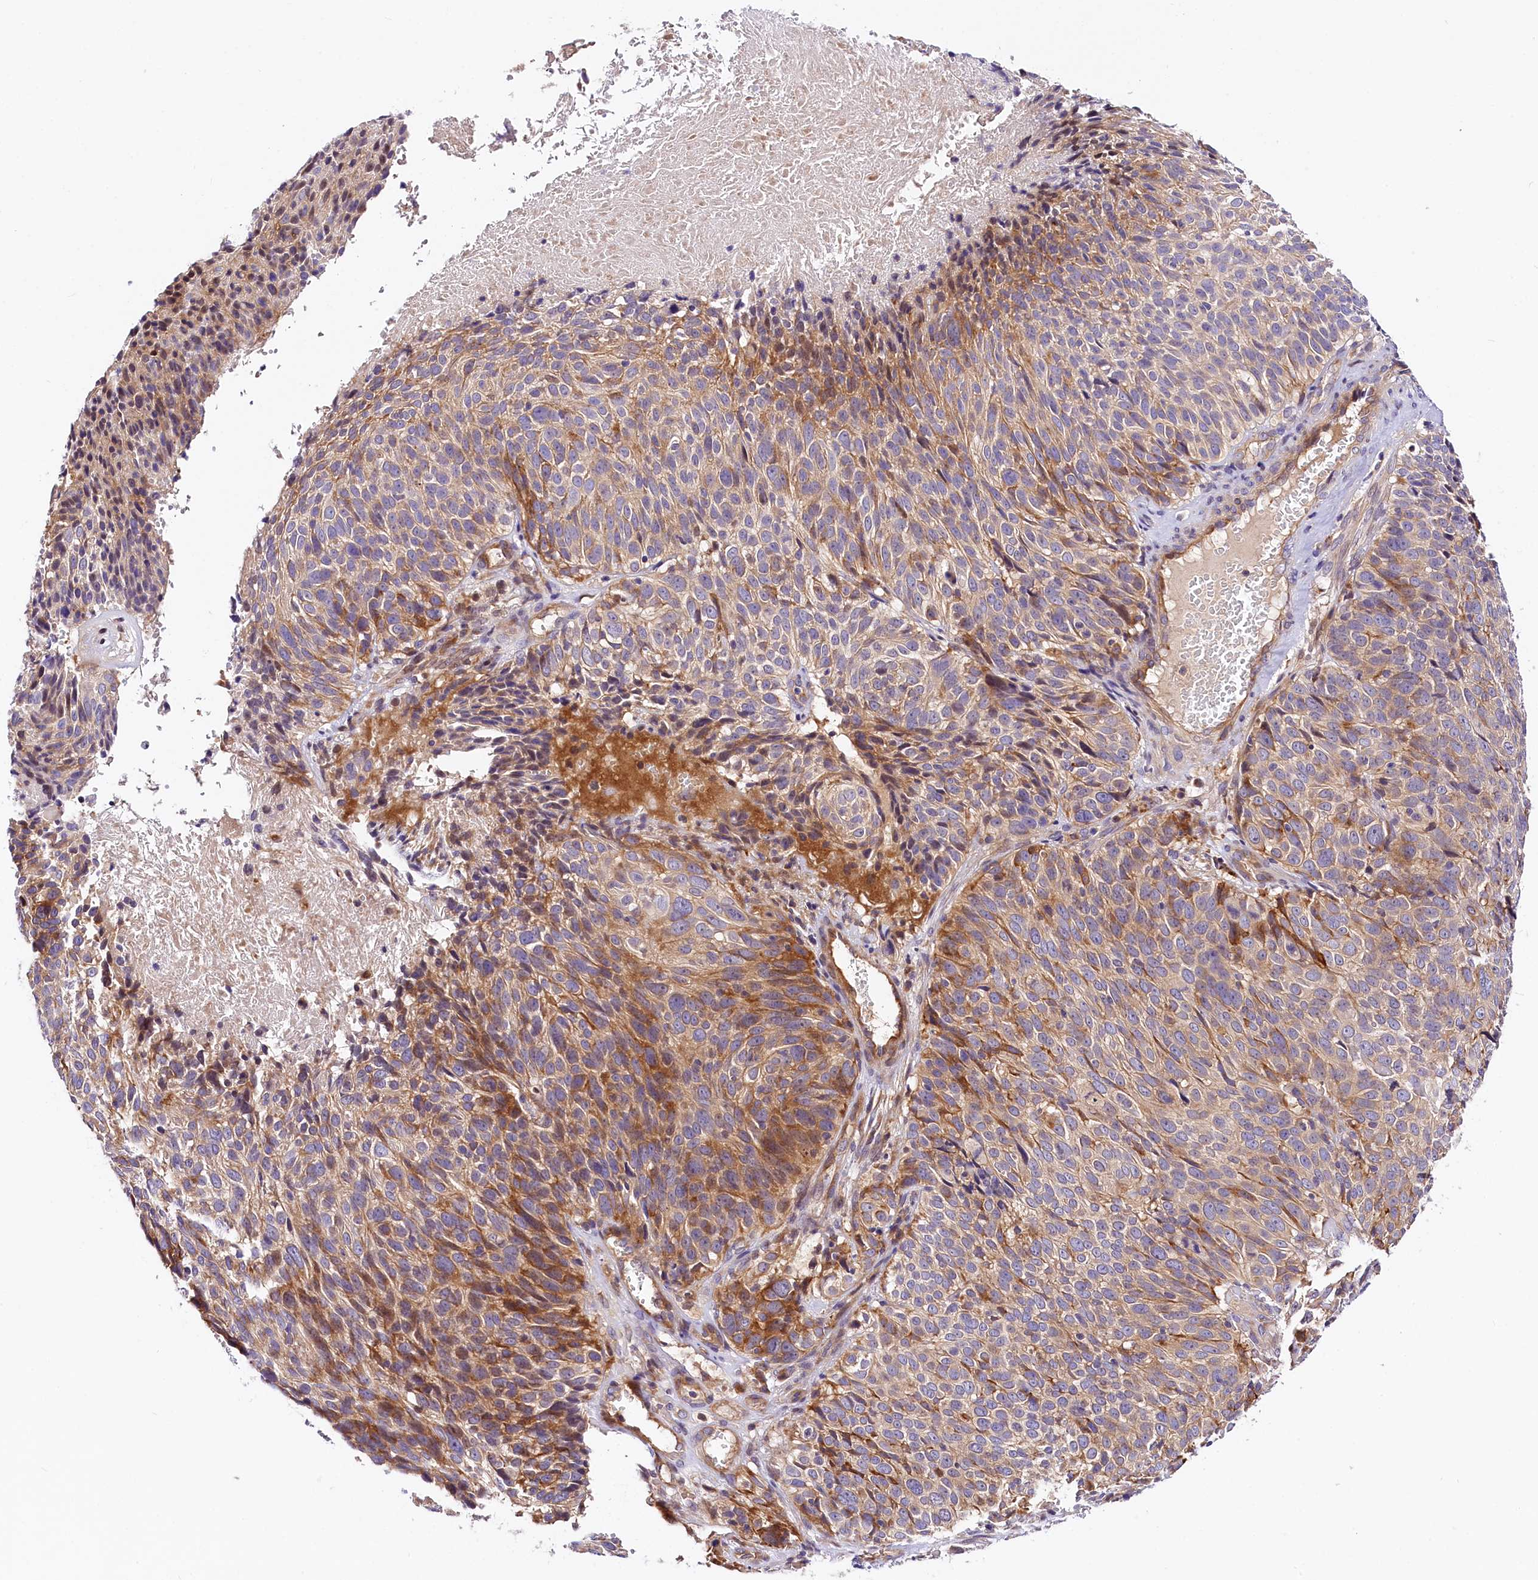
{"staining": {"intensity": "moderate", "quantity": "<25%", "location": "cytoplasmic/membranous"}, "tissue": "cervical cancer", "cell_type": "Tumor cells", "image_type": "cancer", "snomed": [{"axis": "morphology", "description": "Squamous cell carcinoma, NOS"}, {"axis": "topography", "description": "Cervix"}], "caption": "Cervical cancer (squamous cell carcinoma) tissue shows moderate cytoplasmic/membranous positivity in approximately <25% of tumor cells Immunohistochemistry (ihc) stains the protein in brown and the nuclei are stained blue.", "gene": "ARMC6", "patient": {"sex": "female", "age": 74}}